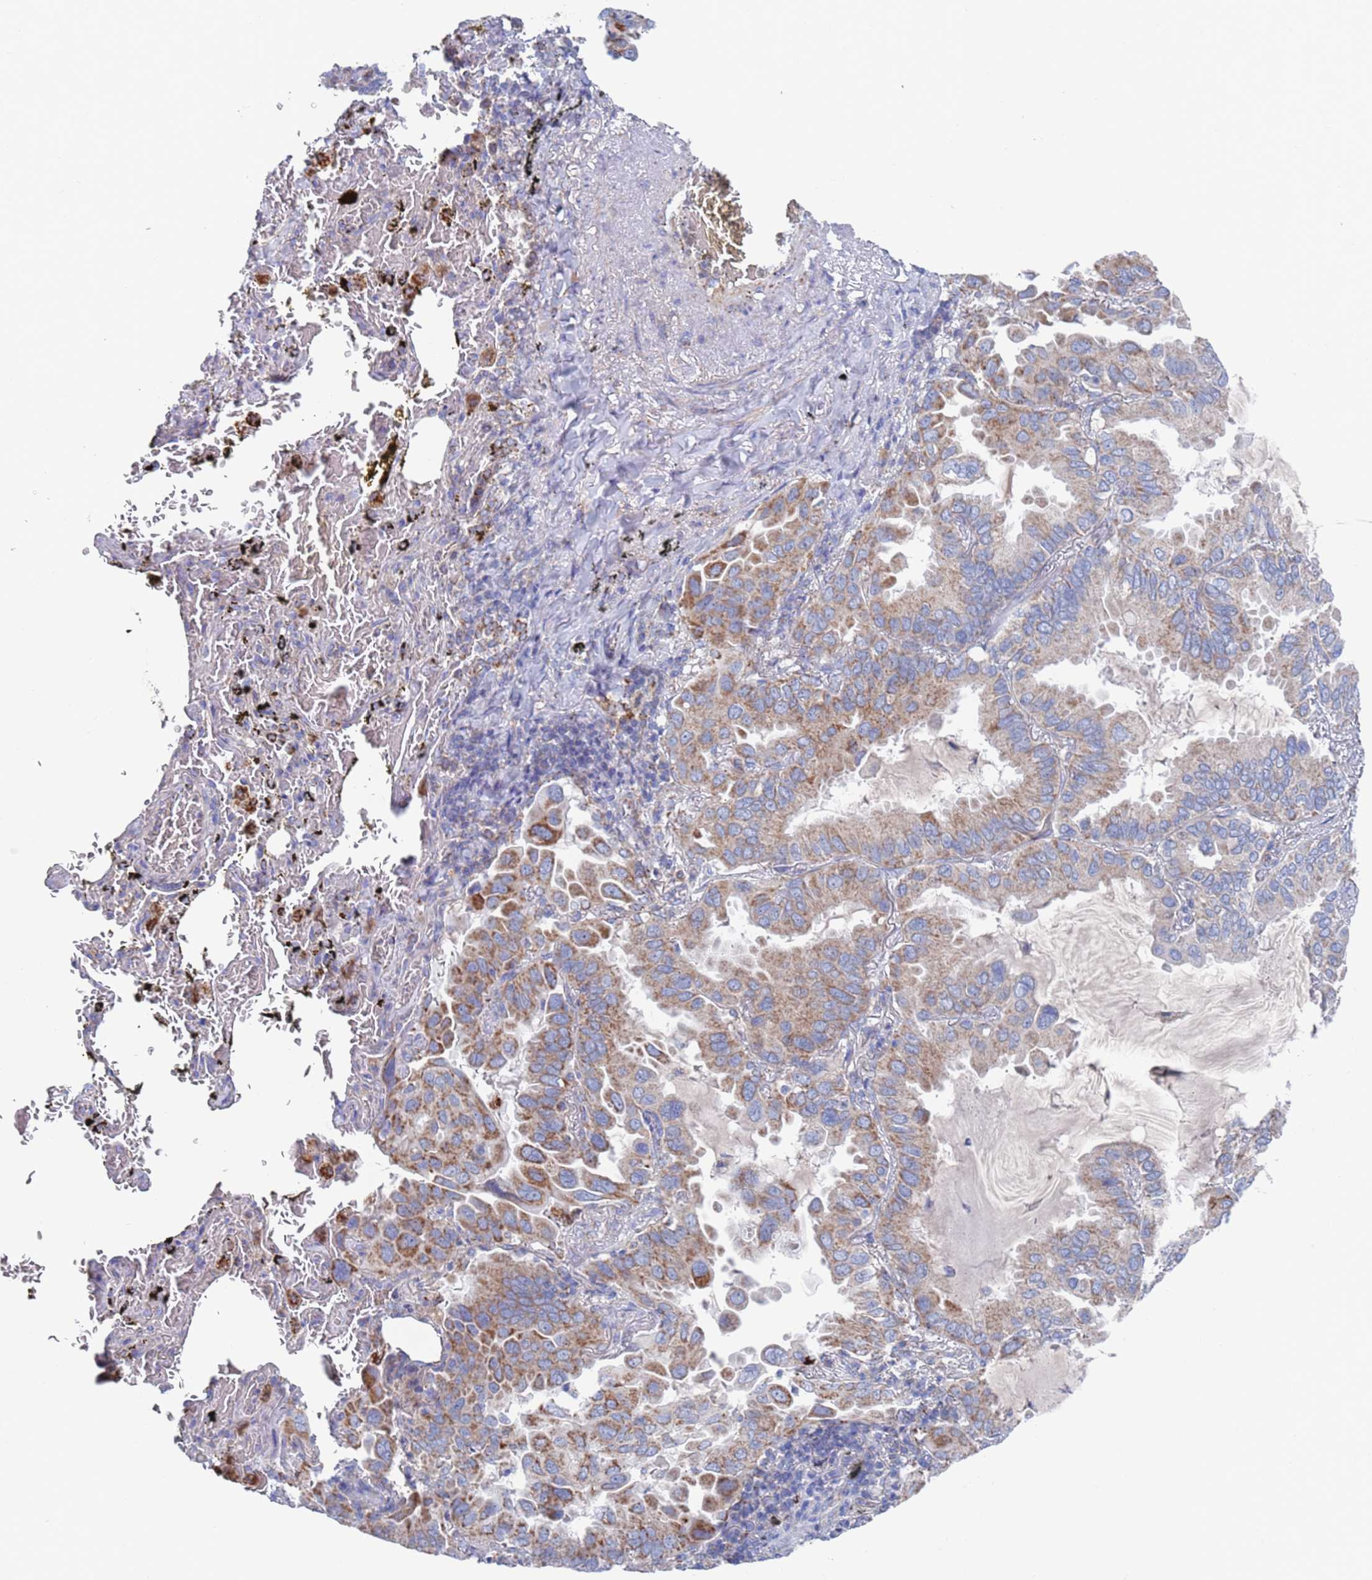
{"staining": {"intensity": "moderate", "quantity": ">75%", "location": "cytoplasmic/membranous"}, "tissue": "lung cancer", "cell_type": "Tumor cells", "image_type": "cancer", "snomed": [{"axis": "morphology", "description": "Adenocarcinoma, NOS"}, {"axis": "topography", "description": "Lung"}], "caption": "An IHC micrograph of tumor tissue is shown. Protein staining in brown highlights moderate cytoplasmic/membranous positivity in lung cancer within tumor cells.", "gene": "CHCHD6", "patient": {"sex": "male", "age": 64}}